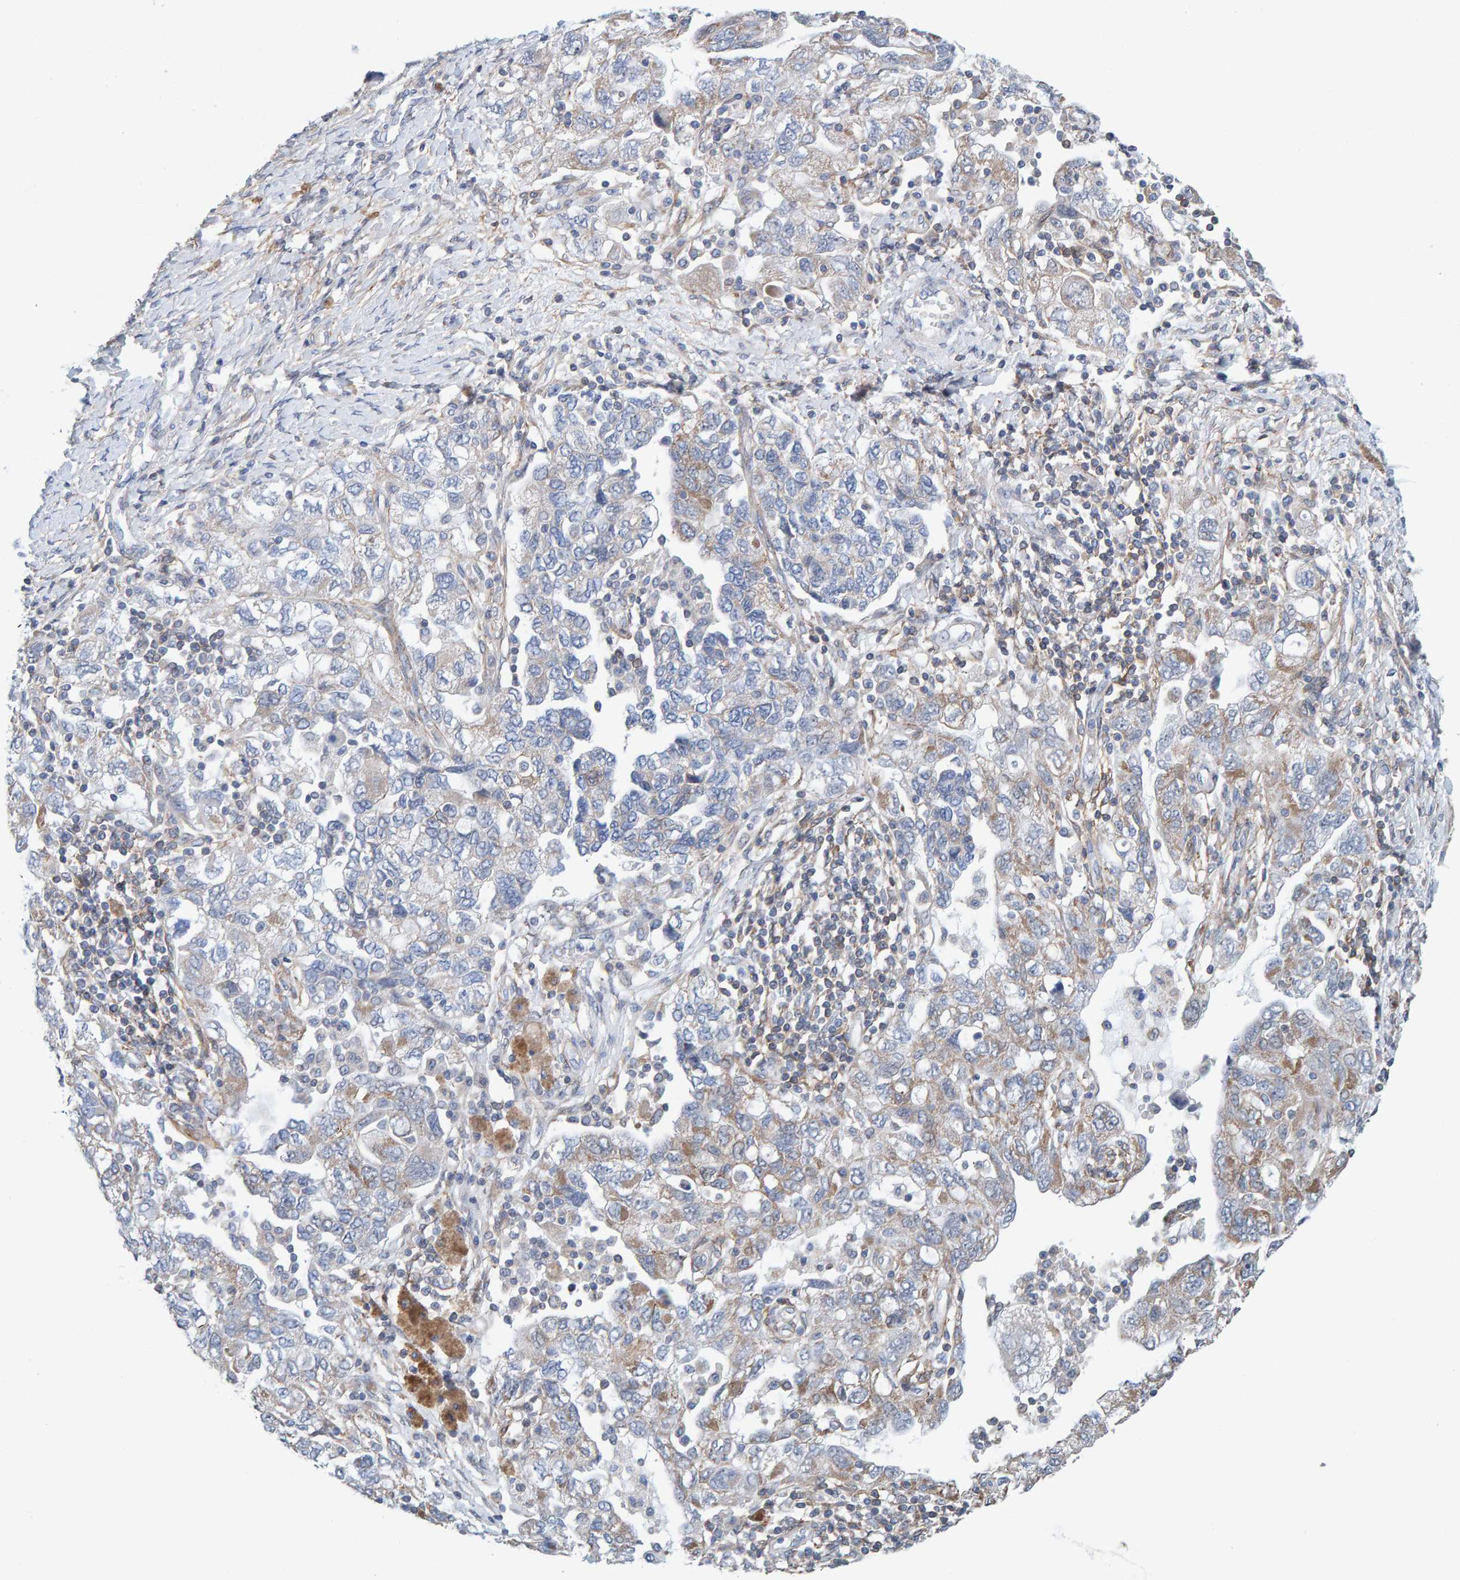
{"staining": {"intensity": "moderate", "quantity": "<25%", "location": "cytoplasmic/membranous"}, "tissue": "ovarian cancer", "cell_type": "Tumor cells", "image_type": "cancer", "snomed": [{"axis": "morphology", "description": "Carcinoma, NOS"}, {"axis": "morphology", "description": "Cystadenocarcinoma, serous, NOS"}, {"axis": "topography", "description": "Ovary"}], "caption": "Immunohistochemistry (DAB) staining of human ovarian cancer displays moderate cytoplasmic/membranous protein staining in about <25% of tumor cells.", "gene": "RGP1", "patient": {"sex": "female", "age": 69}}